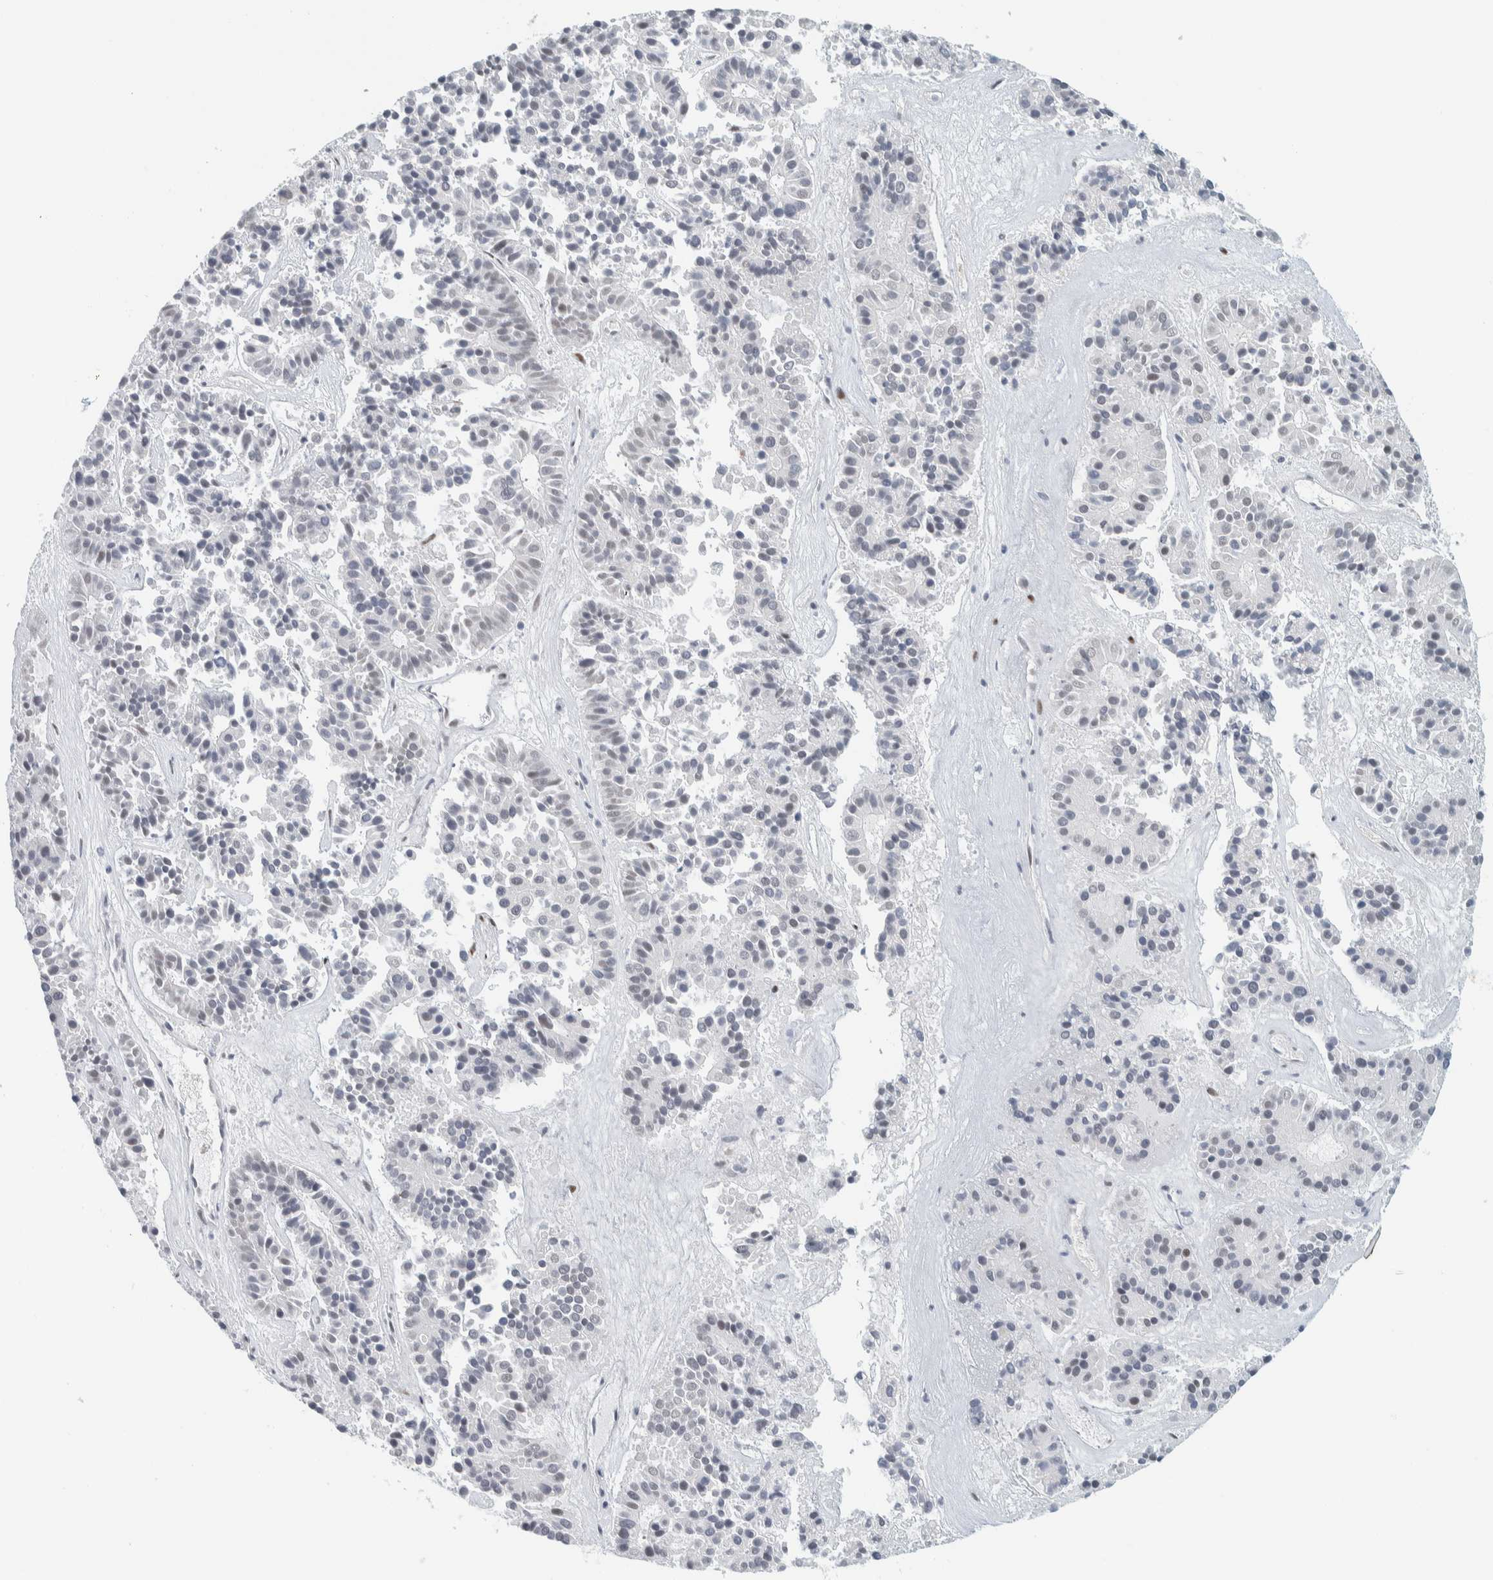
{"staining": {"intensity": "negative", "quantity": "none", "location": "none"}, "tissue": "pancreatic cancer", "cell_type": "Tumor cells", "image_type": "cancer", "snomed": [{"axis": "morphology", "description": "Adenocarcinoma, NOS"}, {"axis": "topography", "description": "Pancreas"}], "caption": "DAB immunohistochemical staining of human pancreatic cancer (adenocarcinoma) shows no significant positivity in tumor cells.", "gene": "ZNF683", "patient": {"sex": "male", "age": 50}}